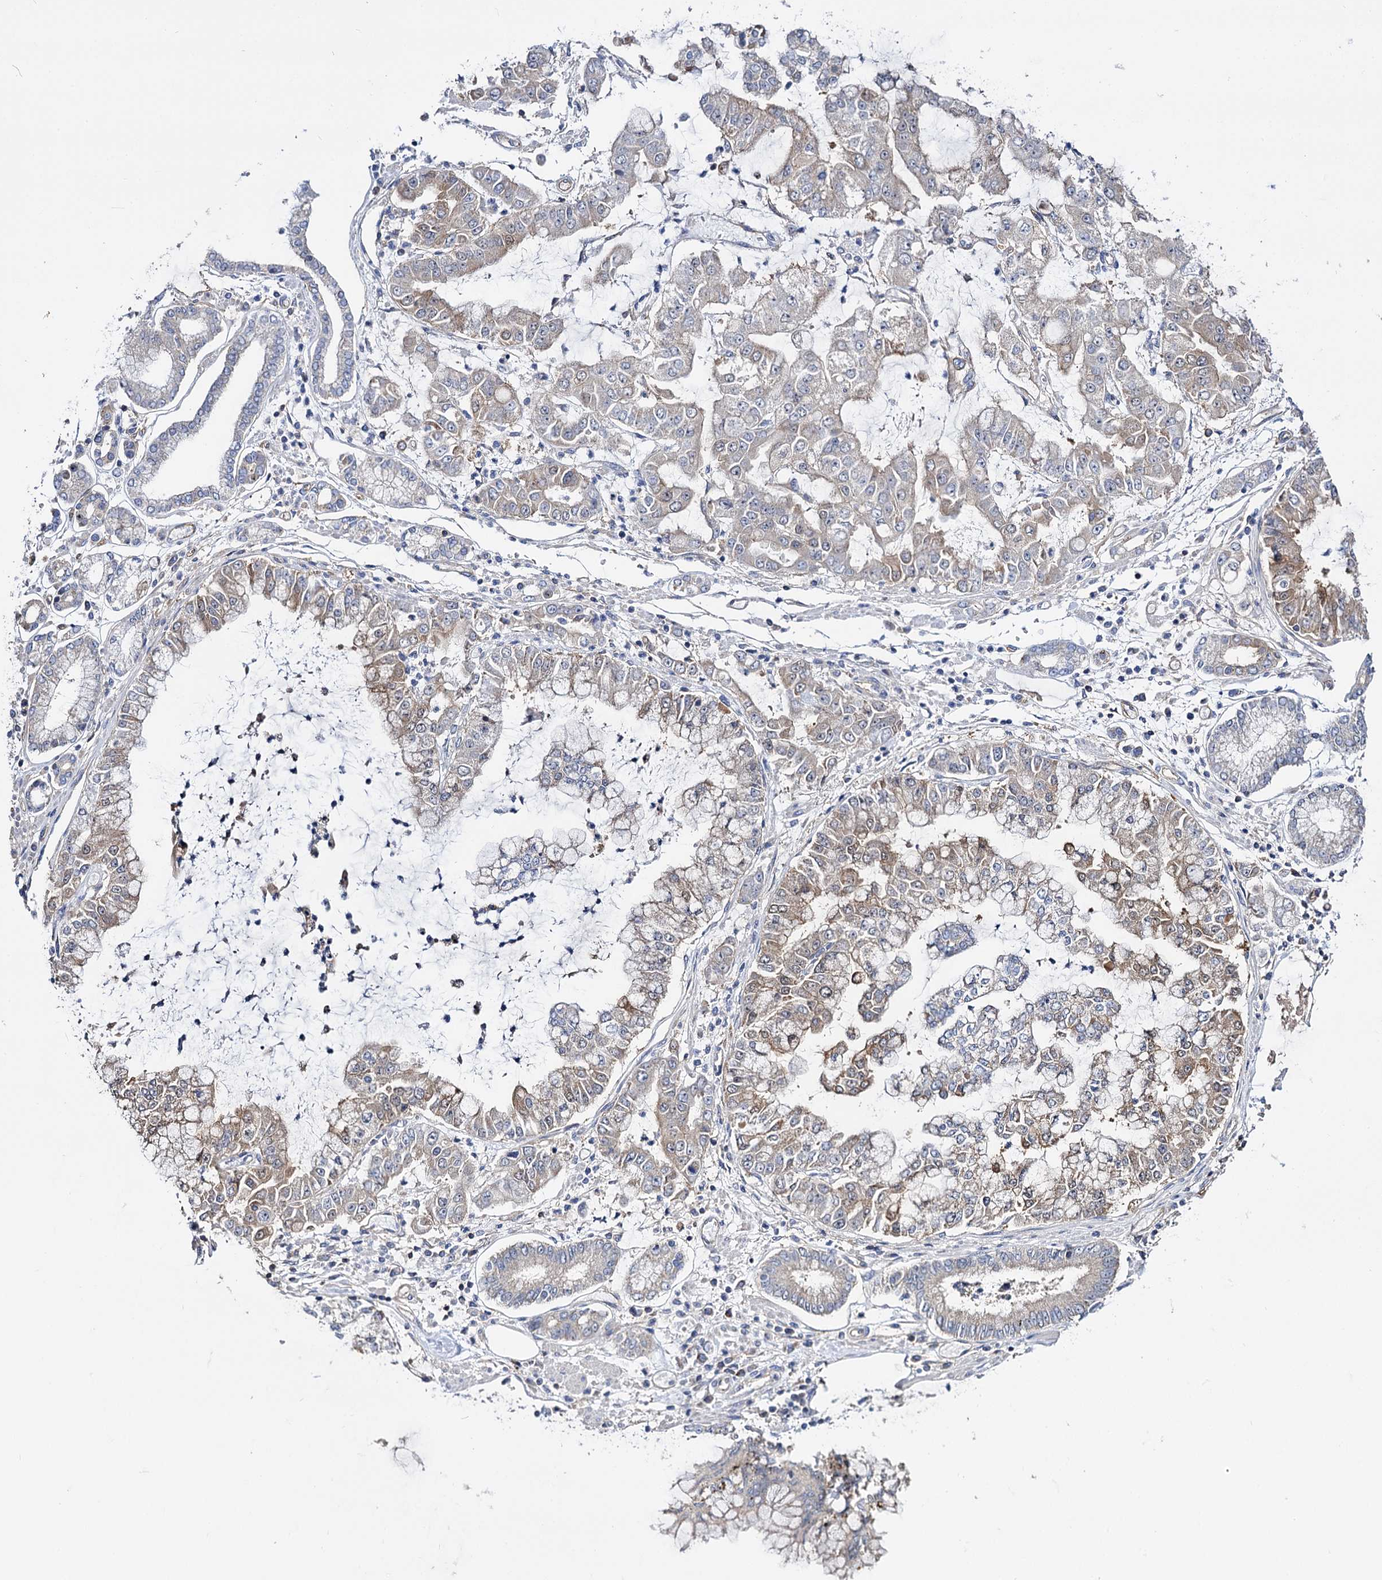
{"staining": {"intensity": "weak", "quantity": "<25%", "location": "cytoplasmic/membranous"}, "tissue": "stomach cancer", "cell_type": "Tumor cells", "image_type": "cancer", "snomed": [{"axis": "morphology", "description": "Adenocarcinoma, NOS"}, {"axis": "topography", "description": "Stomach"}], "caption": "Tumor cells are negative for brown protein staining in adenocarcinoma (stomach).", "gene": "IDI1", "patient": {"sex": "male", "age": 76}}